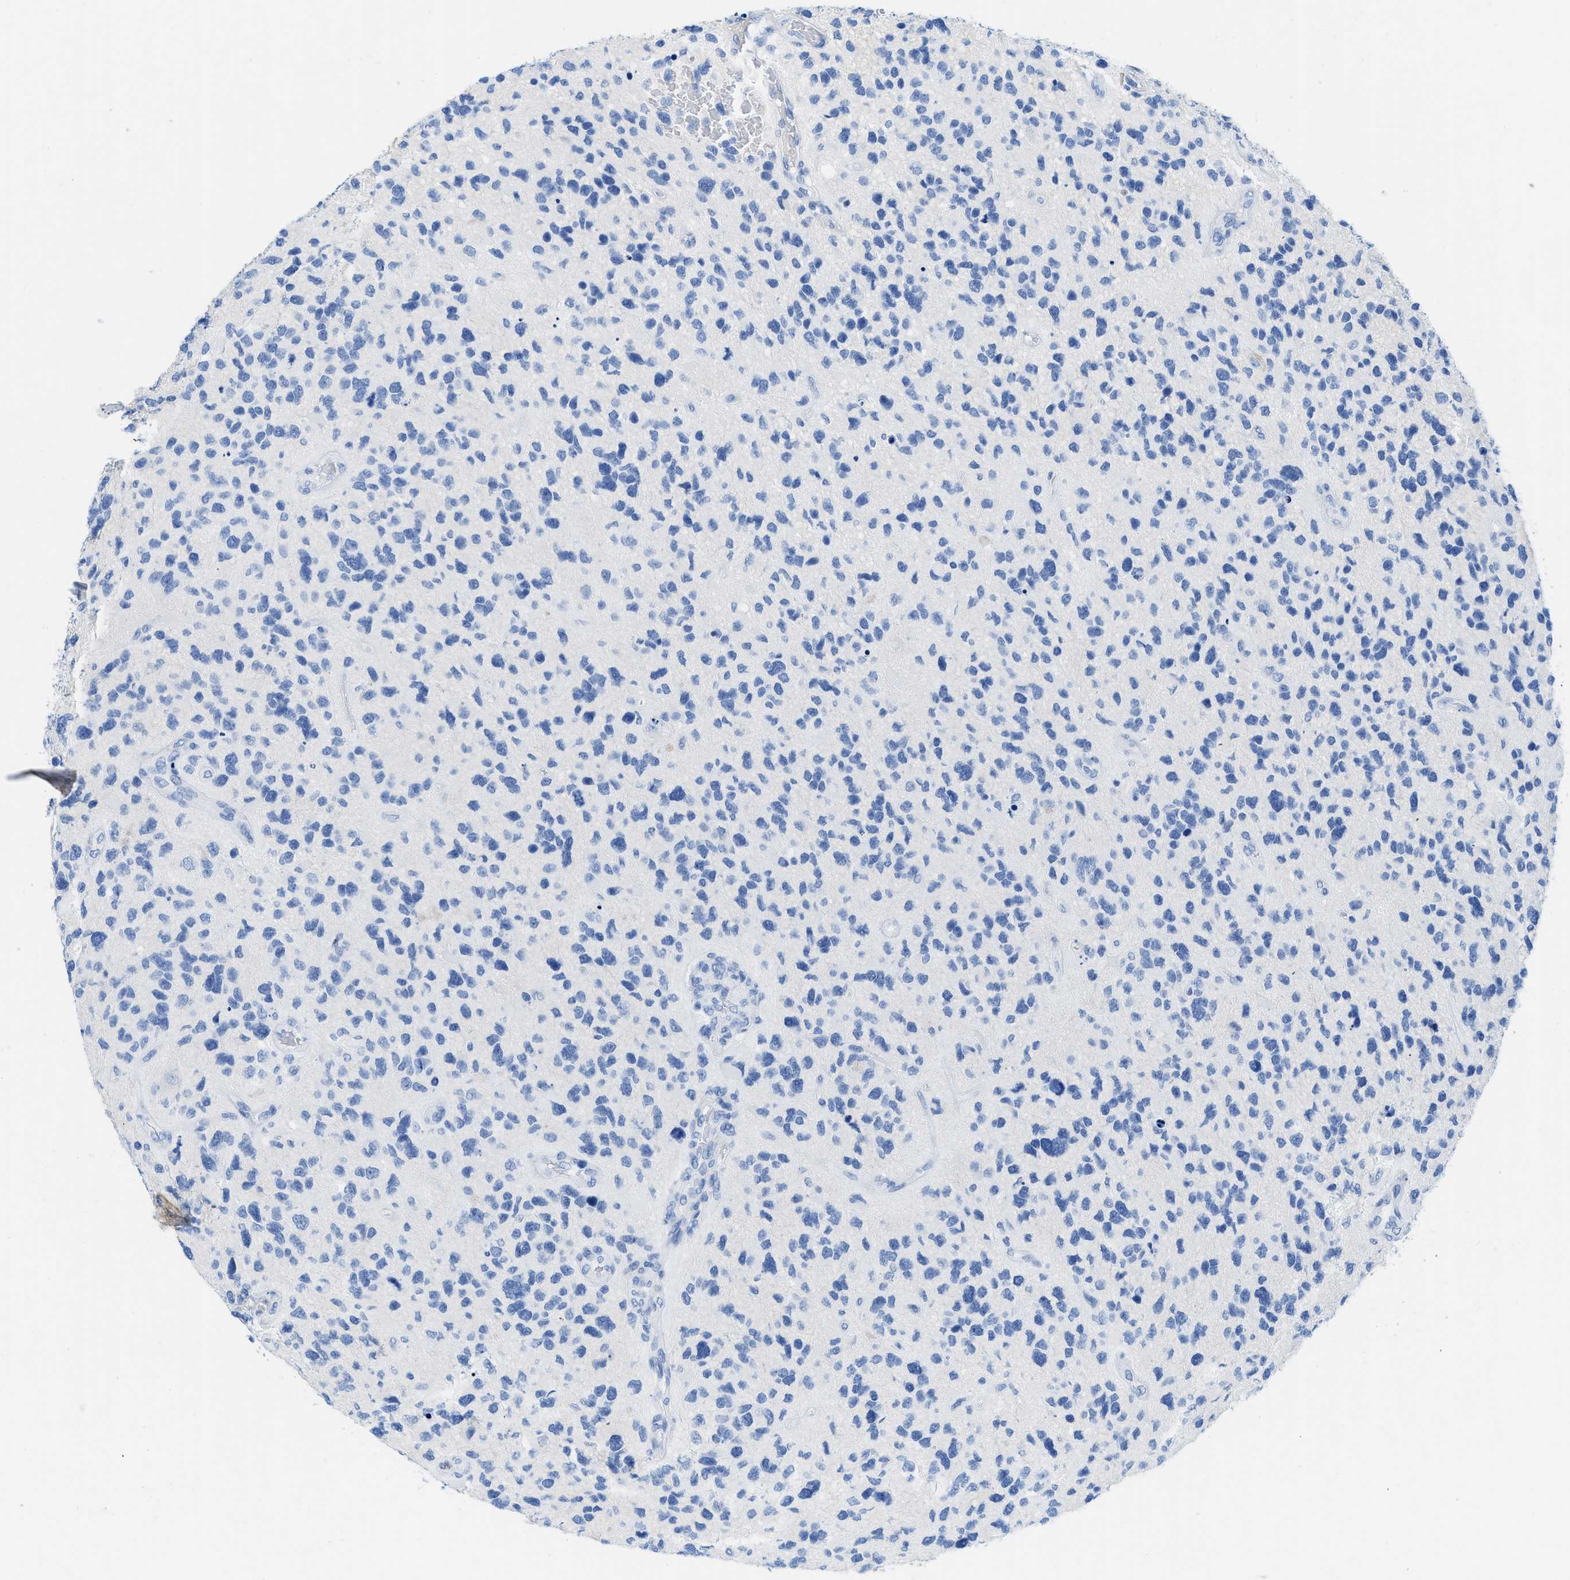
{"staining": {"intensity": "negative", "quantity": "none", "location": "none"}, "tissue": "glioma", "cell_type": "Tumor cells", "image_type": "cancer", "snomed": [{"axis": "morphology", "description": "Glioma, malignant, High grade"}, {"axis": "topography", "description": "Brain"}], "caption": "A photomicrograph of malignant high-grade glioma stained for a protein displays no brown staining in tumor cells.", "gene": "COL3A1", "patient": {"sex": "female", "age": 58}}